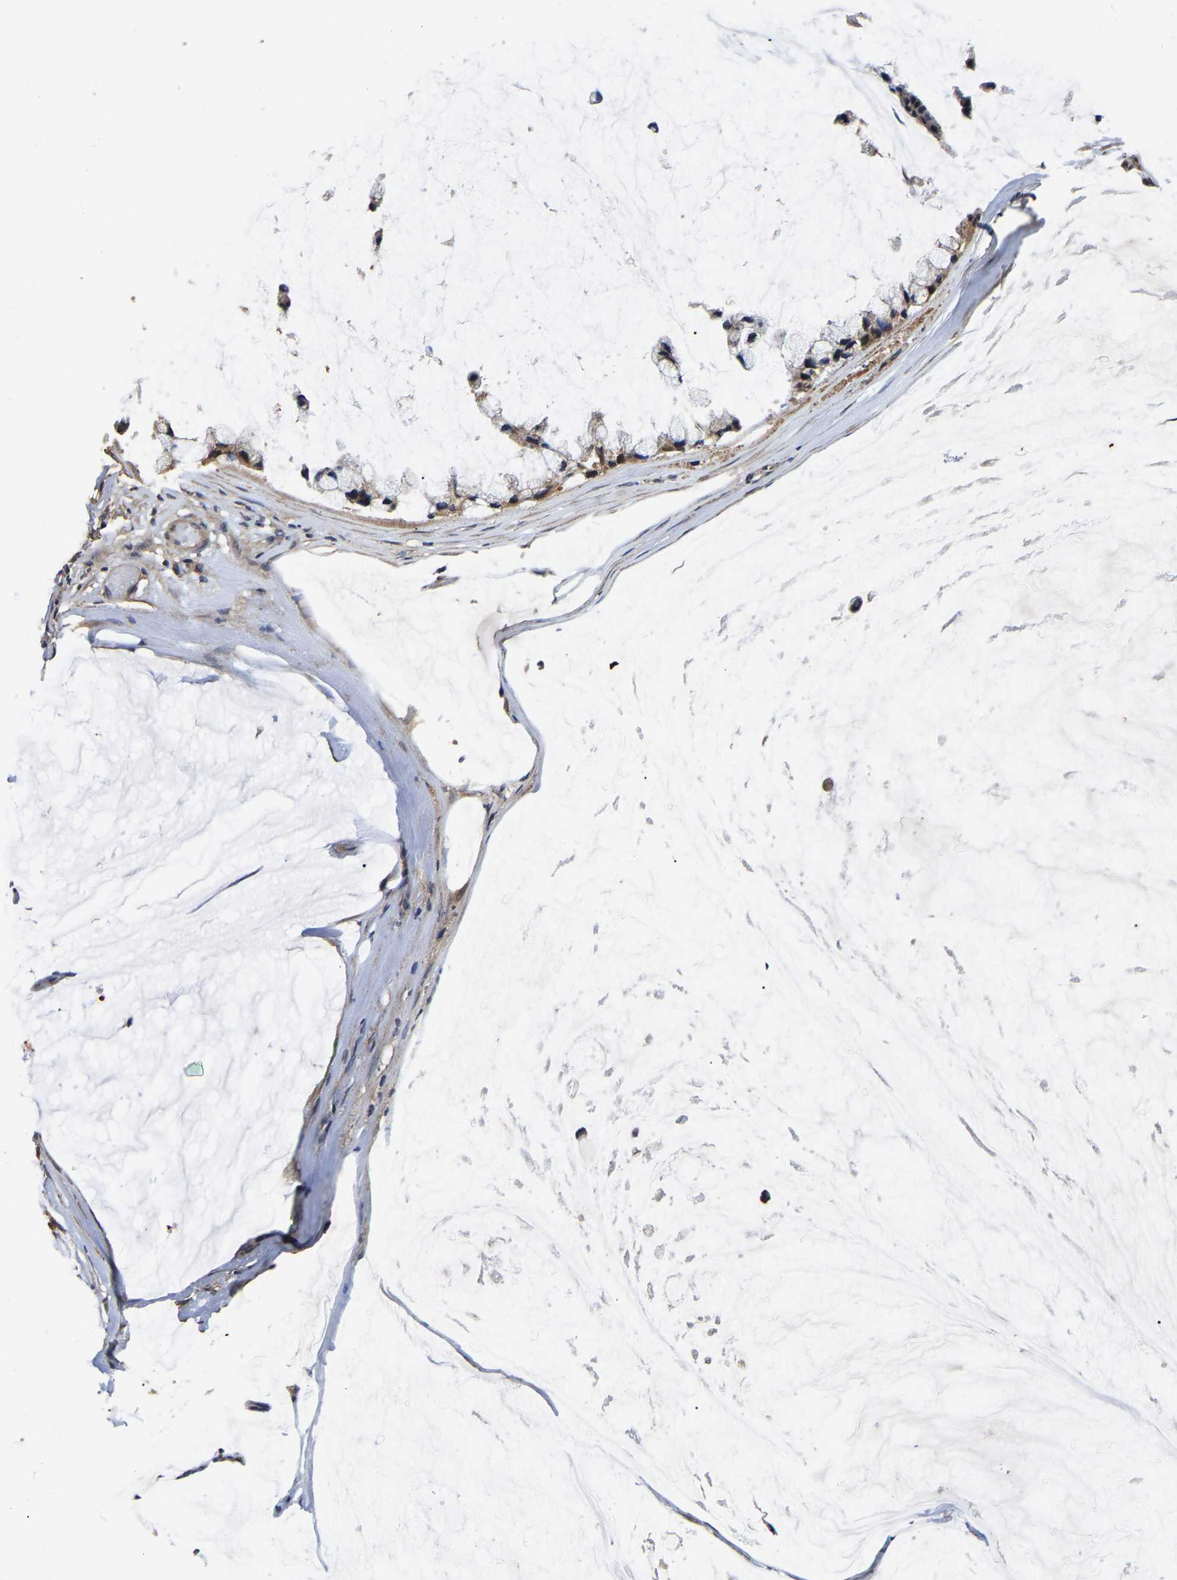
{"staining": {"intensity": "moderate", "quantity": ">75%", "location": "cytoplasmic/membranous"}, "tissue": "ovarian cancer", "cell_type": "Tumor cells", "image_type": "cancer", "snomed": [{"axis": "morphology", "description": "Cystadenocarcinoma, mucinous, NOS"}, {"axis": "topography", "description": "Ovary"}], "caption": "This micrograph demonstrates IHC staining of human mucinous cystadenocarcinoma (ovarian), with medium moderate cytoplasmic/membranous expression in approximately >75% of tumor cells.", "gene": "STK32C", "patient": {"sex": "female", "age": 39}}